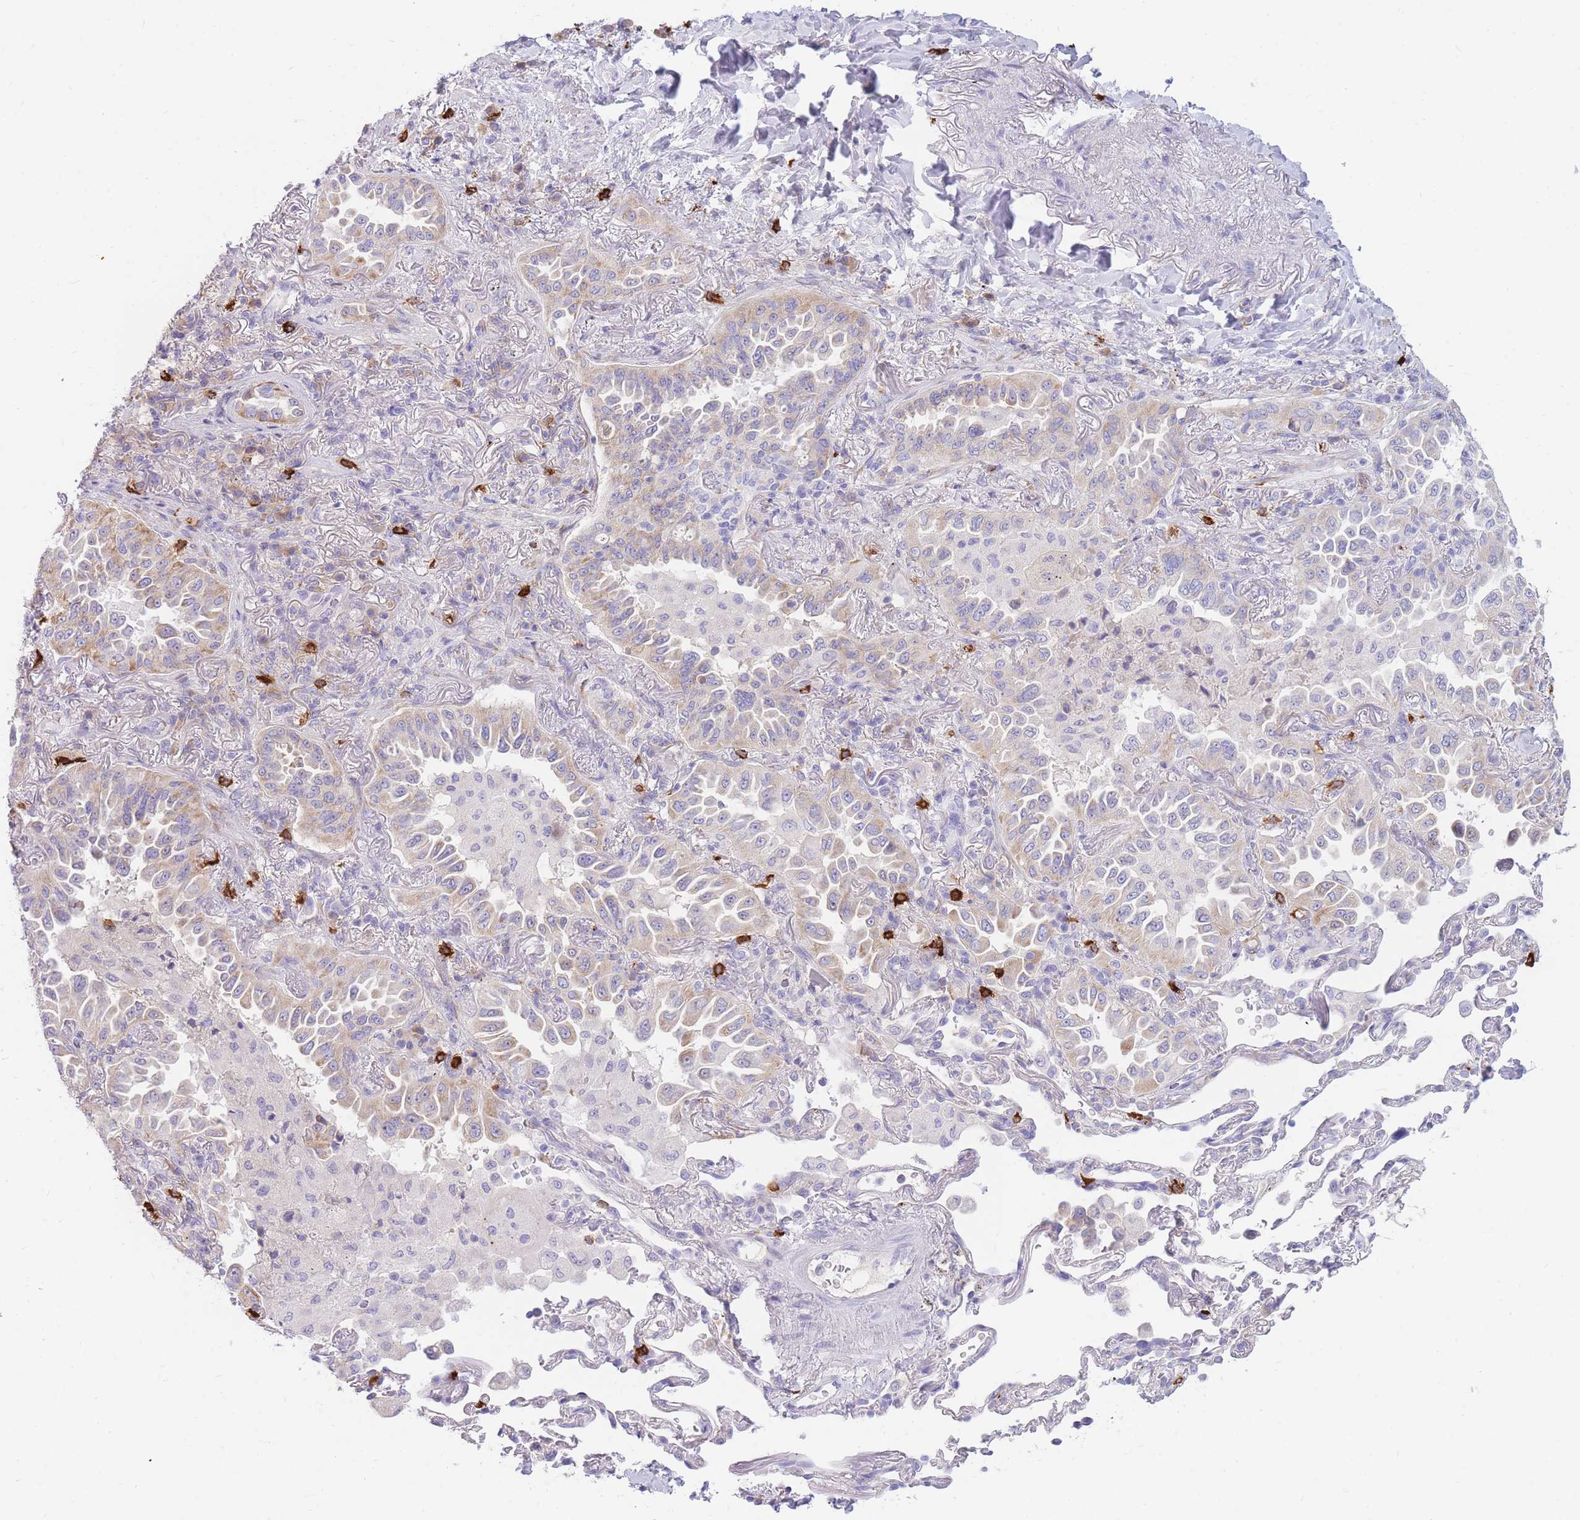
{"staining": {"intensity": "weak", "quantity": ">75%", "location": "cytoplasmic/membranous"}, "tissue": "lung cancer", "cell_type": "Tumor cells", "image_type": "cancer", "snomed": [{"axis": "morphology", "description": "Adenocarcinoma, NOS"}, {"axis": "topography", "description": "Lung"}], "caption": "IHC (DAB) staining of human lung cancer (adenocarcinoma) demonstrates weak cytoplasmic/membranous protein positivity in approximately >75% of tumor cells.", "gene": "TPSD1", "patient": {"sex": "female", "age": 69}}